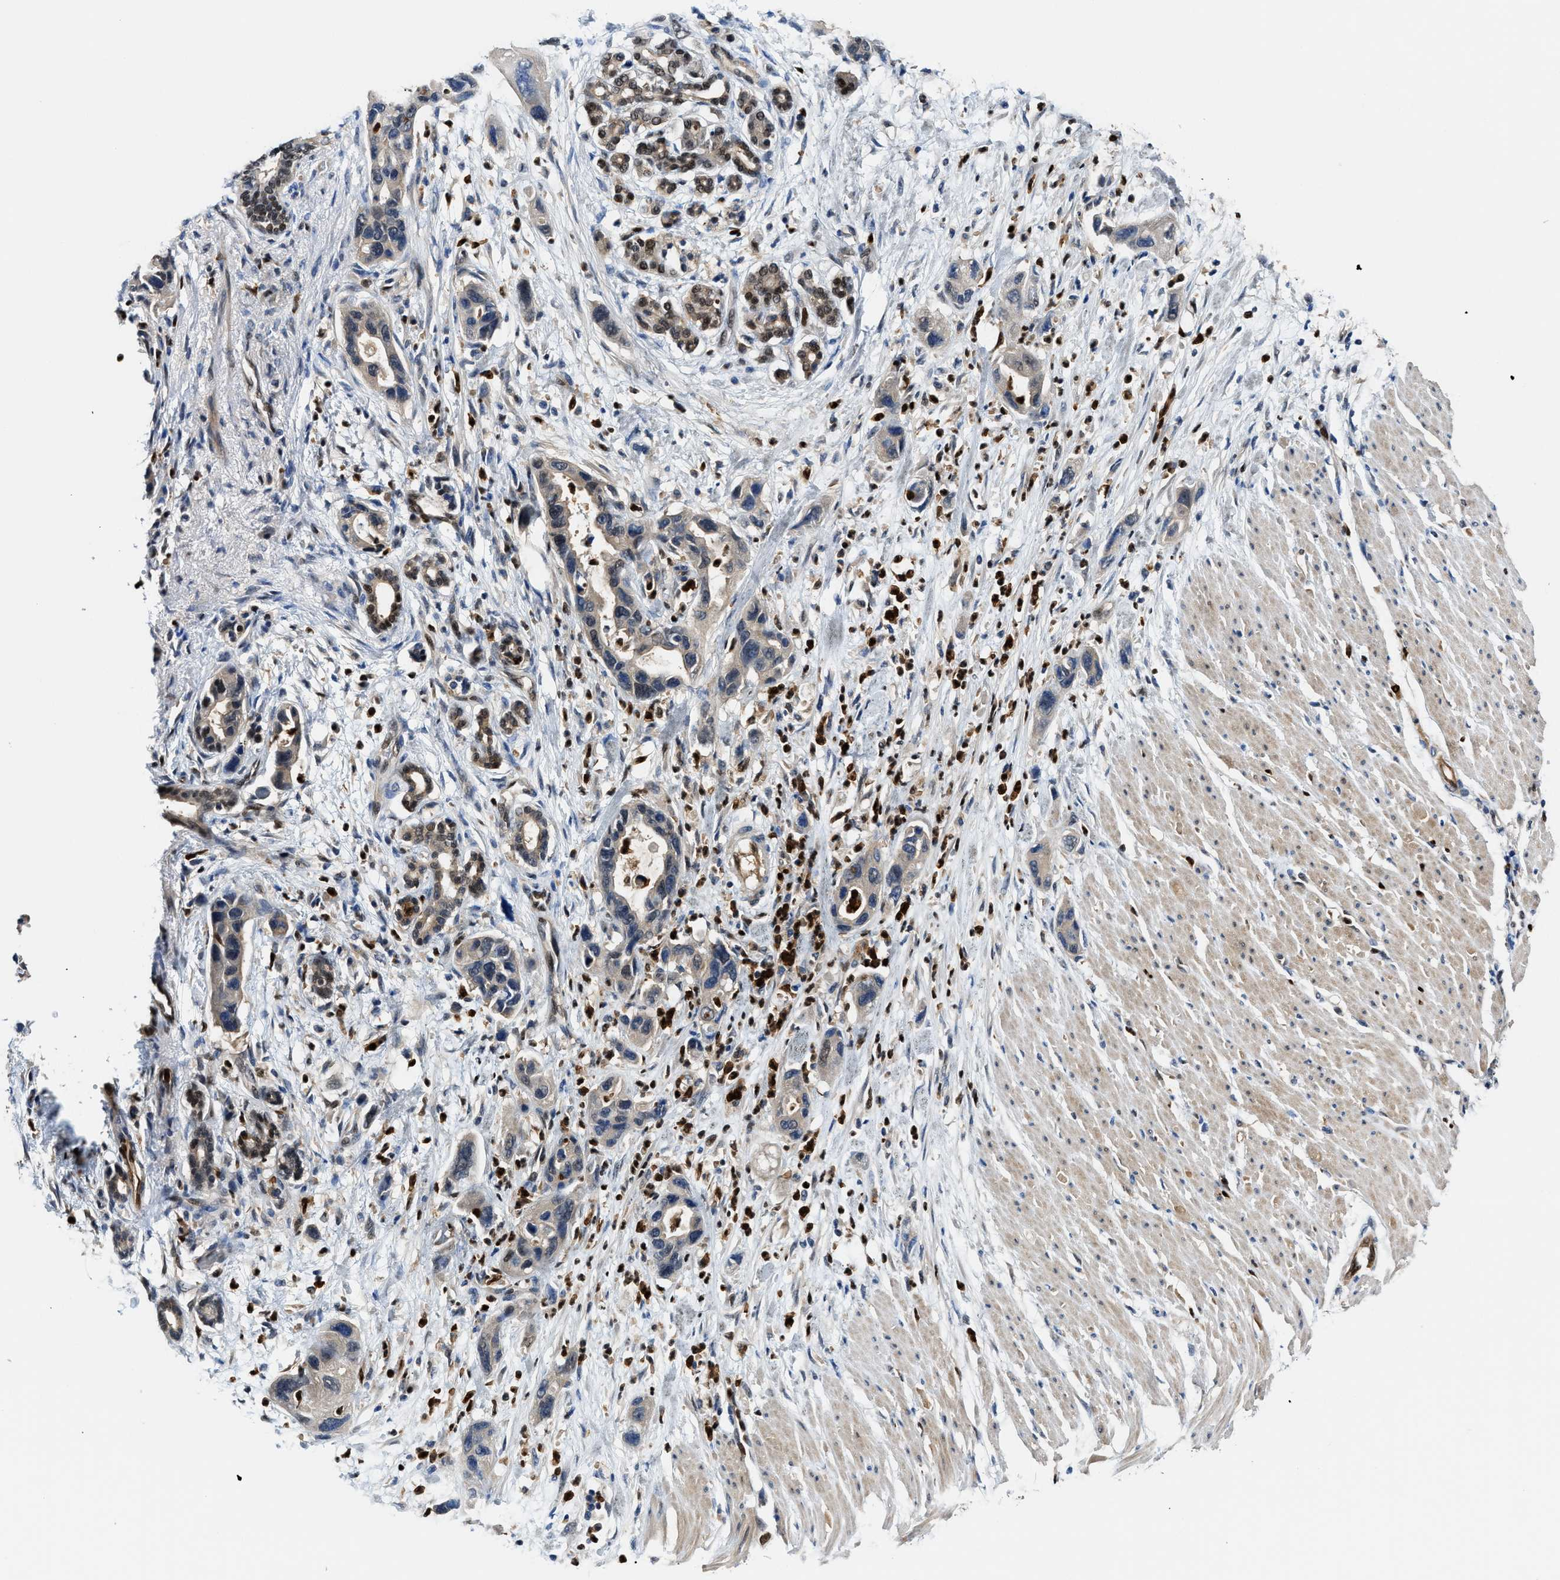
{"staining": {"intensity": "negative", "quantity": "none", "location": "none"}, "tissue": "pancreatic cancer", "cell_type": "Tumor cells", "image_type": "cancer", "snomed": [{"axis": "morphology", "description": "Normal tissue, NOS"}, {"axis": "morphology", "description": "Adenocarcinoma, NOS"}, {"axis": "topography", "description": "Pancreas"}], "caption": "There is no significant positivity in tumor cells of pancreatic adenocarcinoma.", "gene": "LTA4H", "patient": {"sex": "female", "age": 71}}